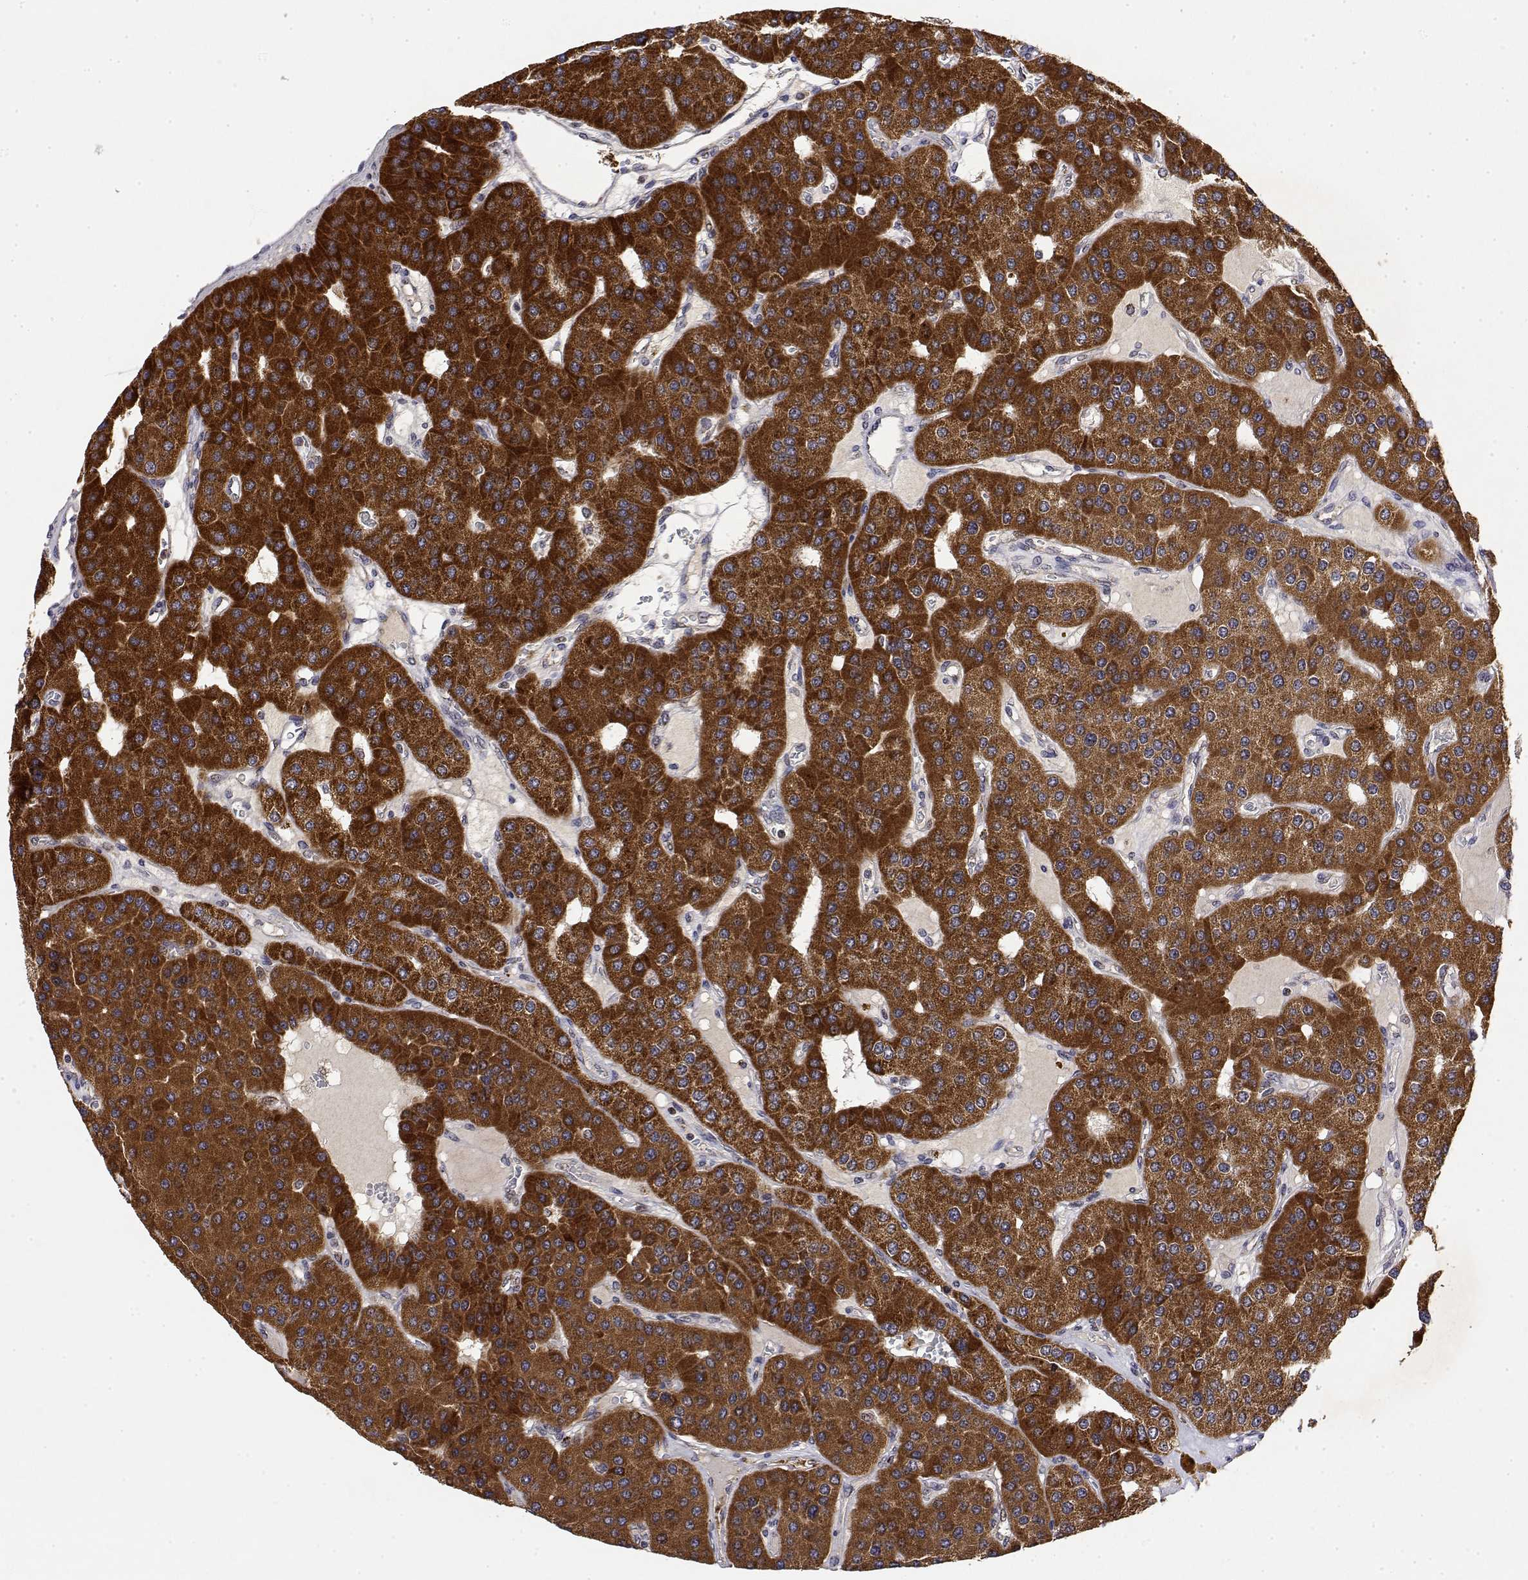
{"staining": {"intensity": "strong", "quantity": ">75%", "location": "cytoplasmic/membranous"}, "tissue": "parathyroid gland", "cell_type": "Glandular cells", "image_type": "normal", "snomed": [{"axis": "morphology", "description": "Normal tissue, NOS"}, {"axis": "morphology", "description": "Adenoma, NOS"}, {"axis": "topography", "description": "Parathyroid gland"}], "caption": "Protein positivity by IHC demonstrates strong cytoplasmic/membranous staining in about >75% of glandular cells in normal parathyroid gland.", "gene": "GADD45GIP1", "patient": {"sex": "female", "age": 86}}